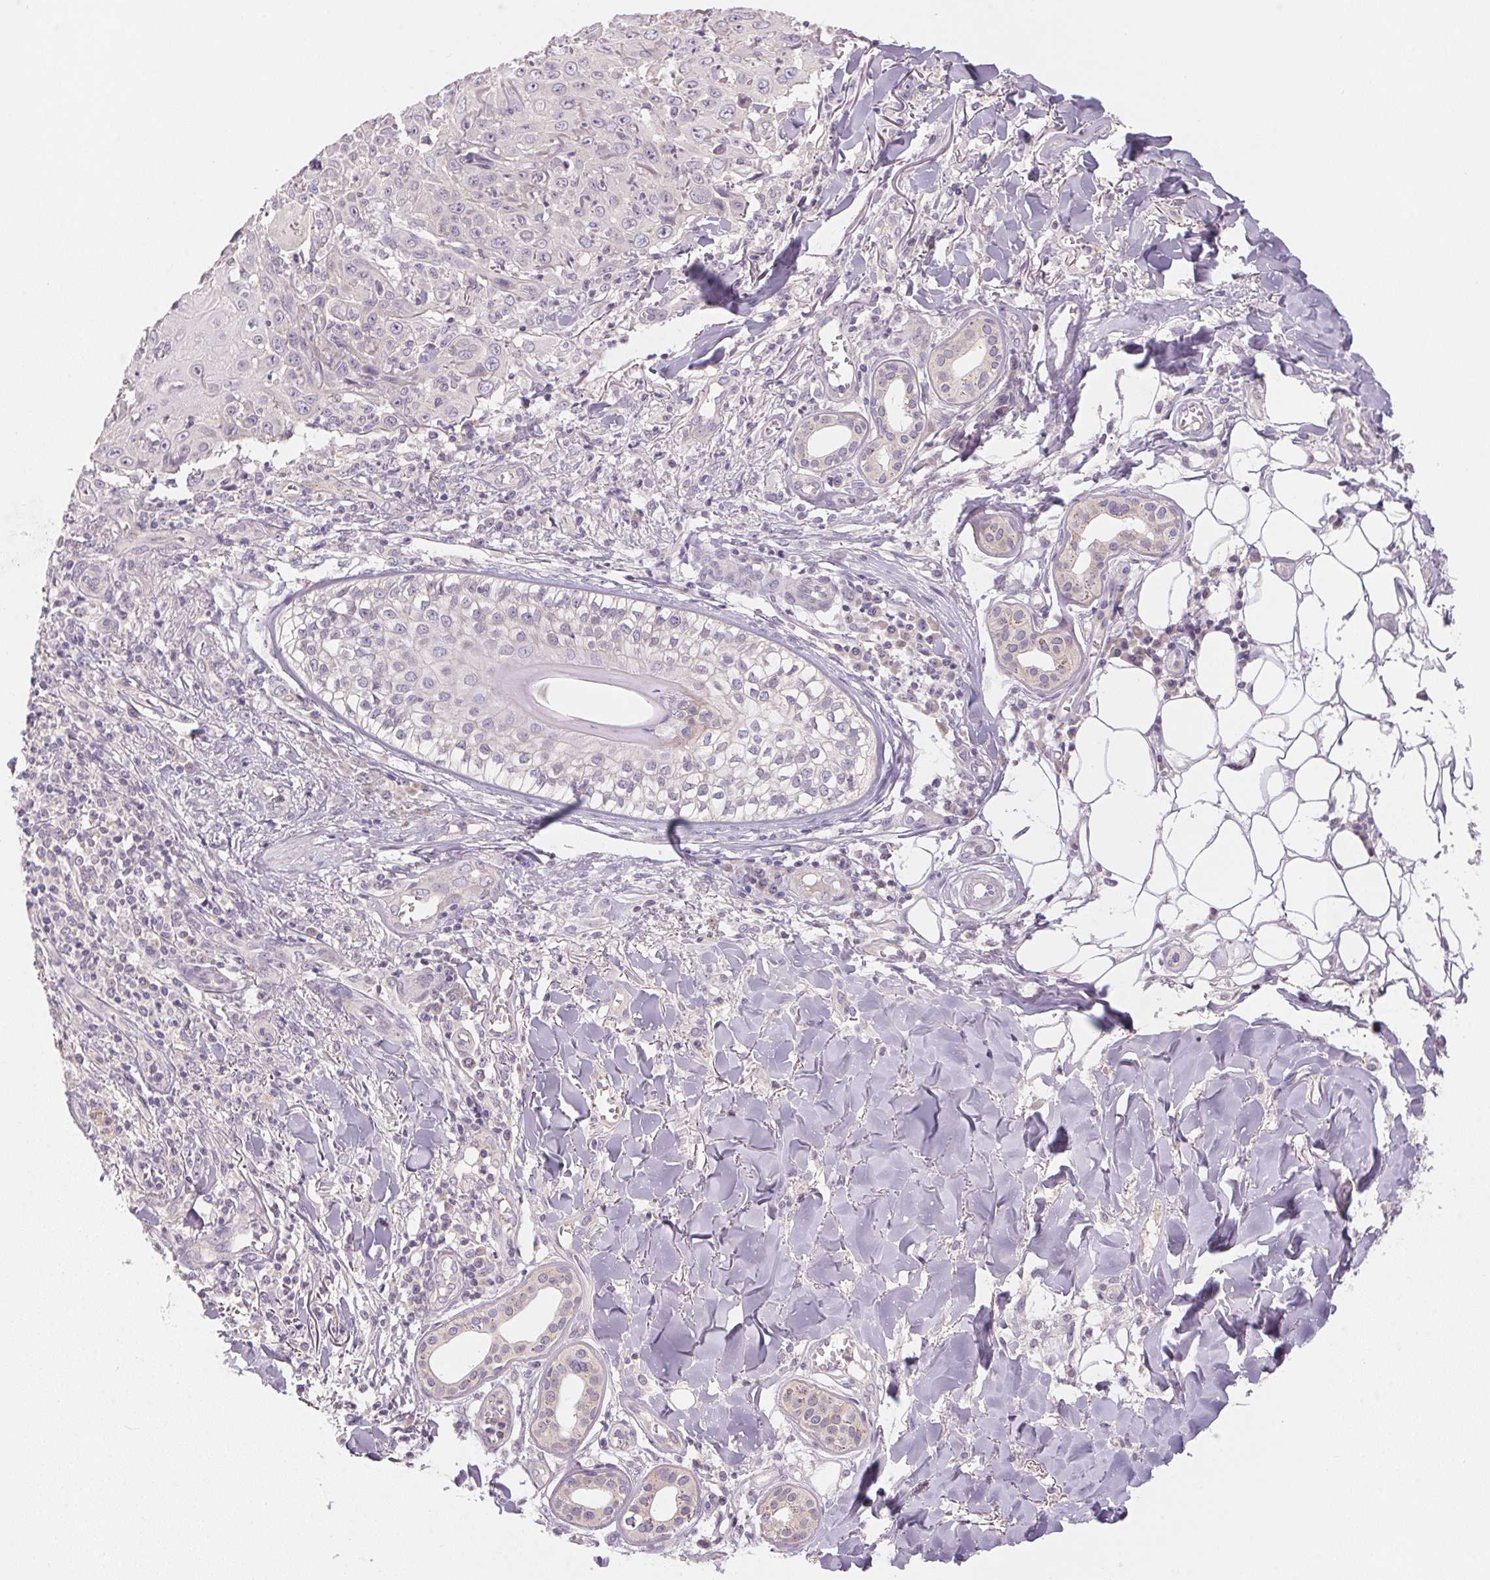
{"staining": {"intensity": "negative", "quantity": "none", "location": "none"}, "tissue": "skin cancer", "cell_type": "Tumor cells", "image_type": "cancer", "snomed": [{"axis": "morphology", "description": "Squamous cell carcinoma, NOS"}, {"axis": "topography", "description": "Skin"}], "caption": "The histopathology image exhibits no staining of tumor cells in squamous cell carcinoma (skin).", "gene": "BNIP5", "patient": {"sex": "male", "age": 75}}